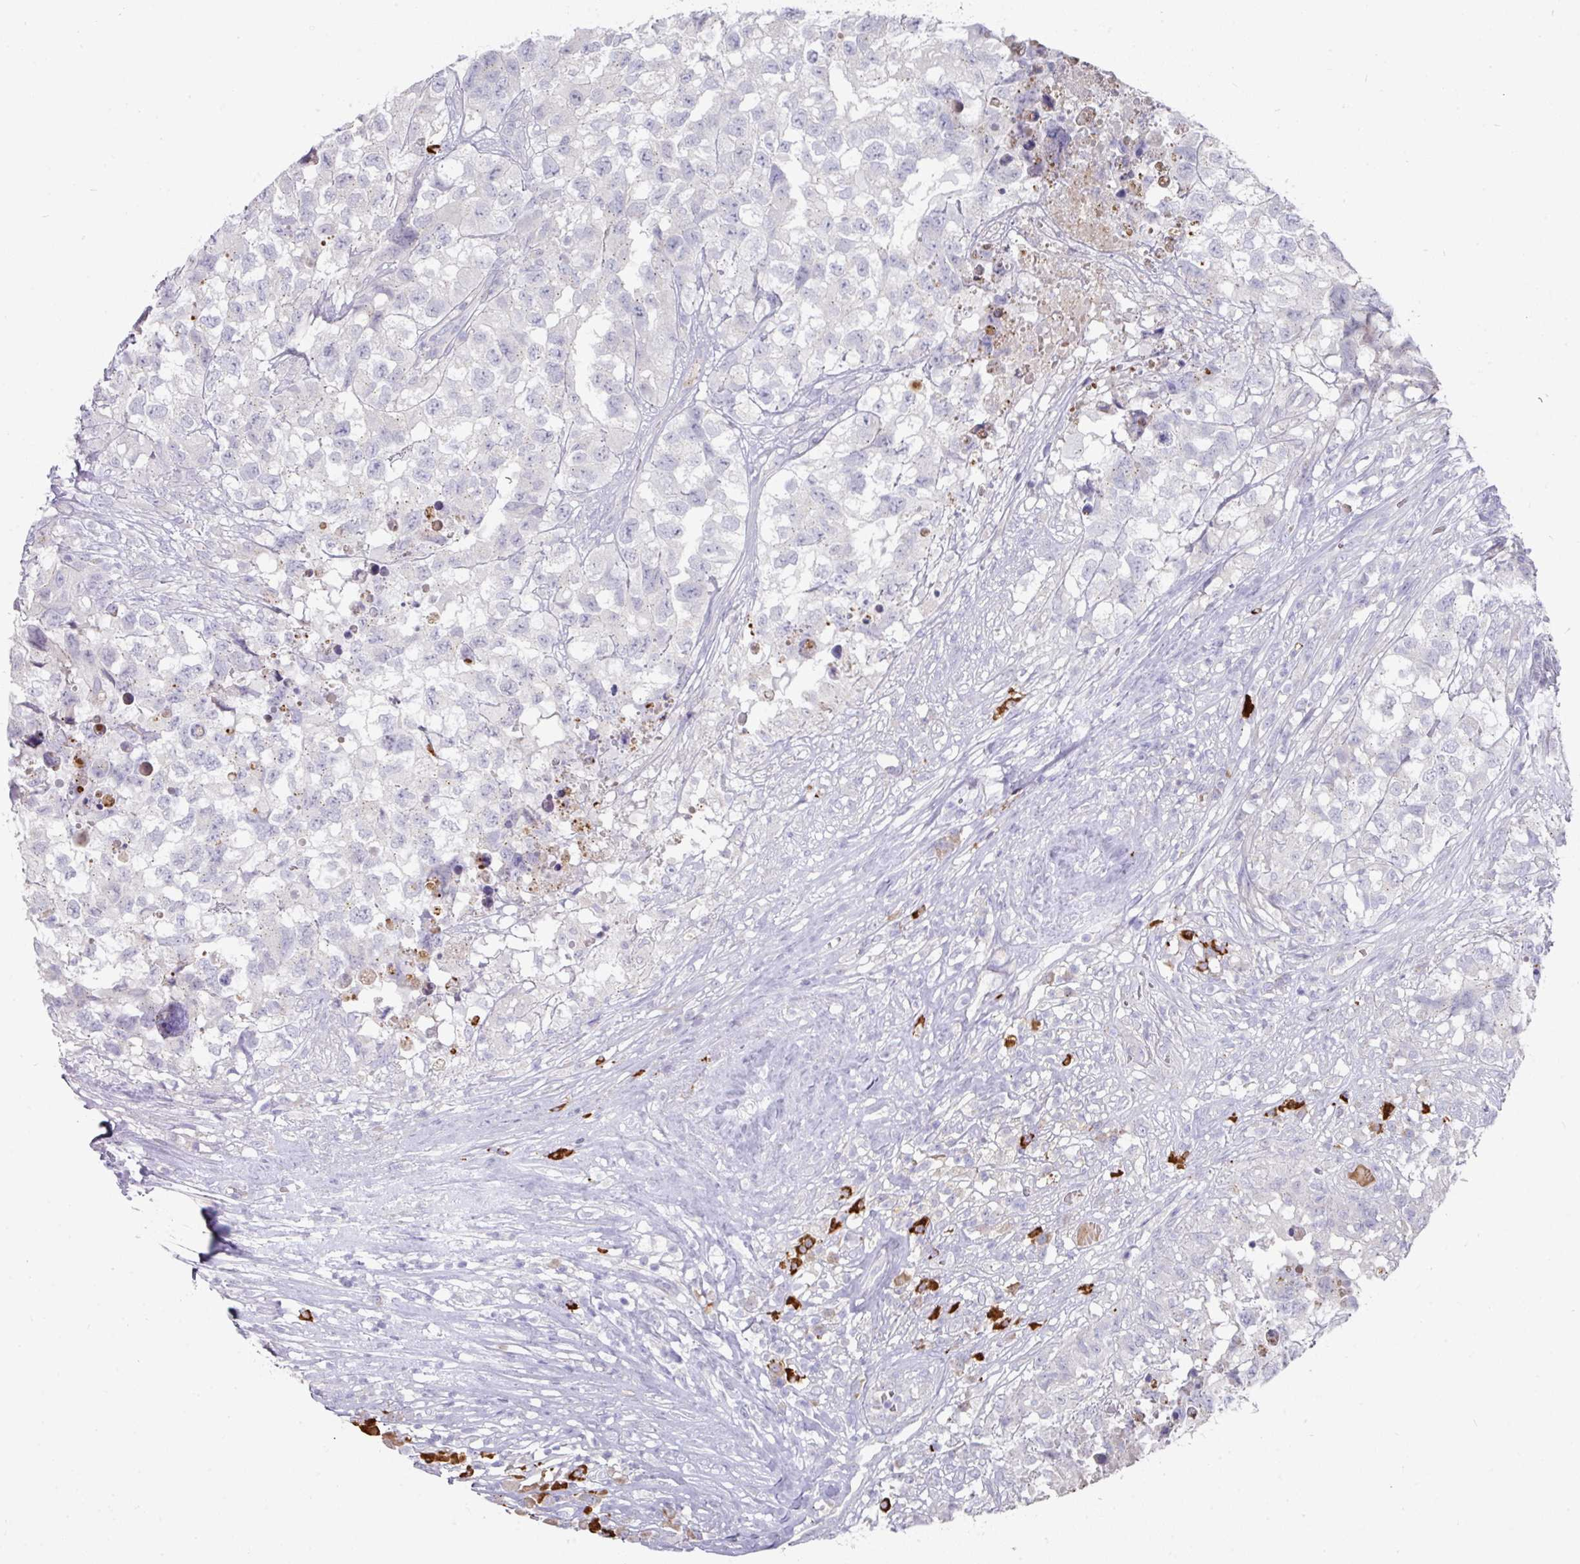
{"staining": {"intensity": "negative", "quantity": "none", "location": "none"}, "tissue": "testis cancer", "cell_type": "Tumor cells", "image_type": "cancer", "snomed": [{"axis": "morphology", "description": "Carcinoma, Embryonal, NOS"}, {"axis": "topography", "description": "Testis"}], "caption": "There is no significant positivity in tumor cells of embryonal carcinoma (testis).", "gene": "IL4R", "patient": {"sex": "male", "age": 83}}